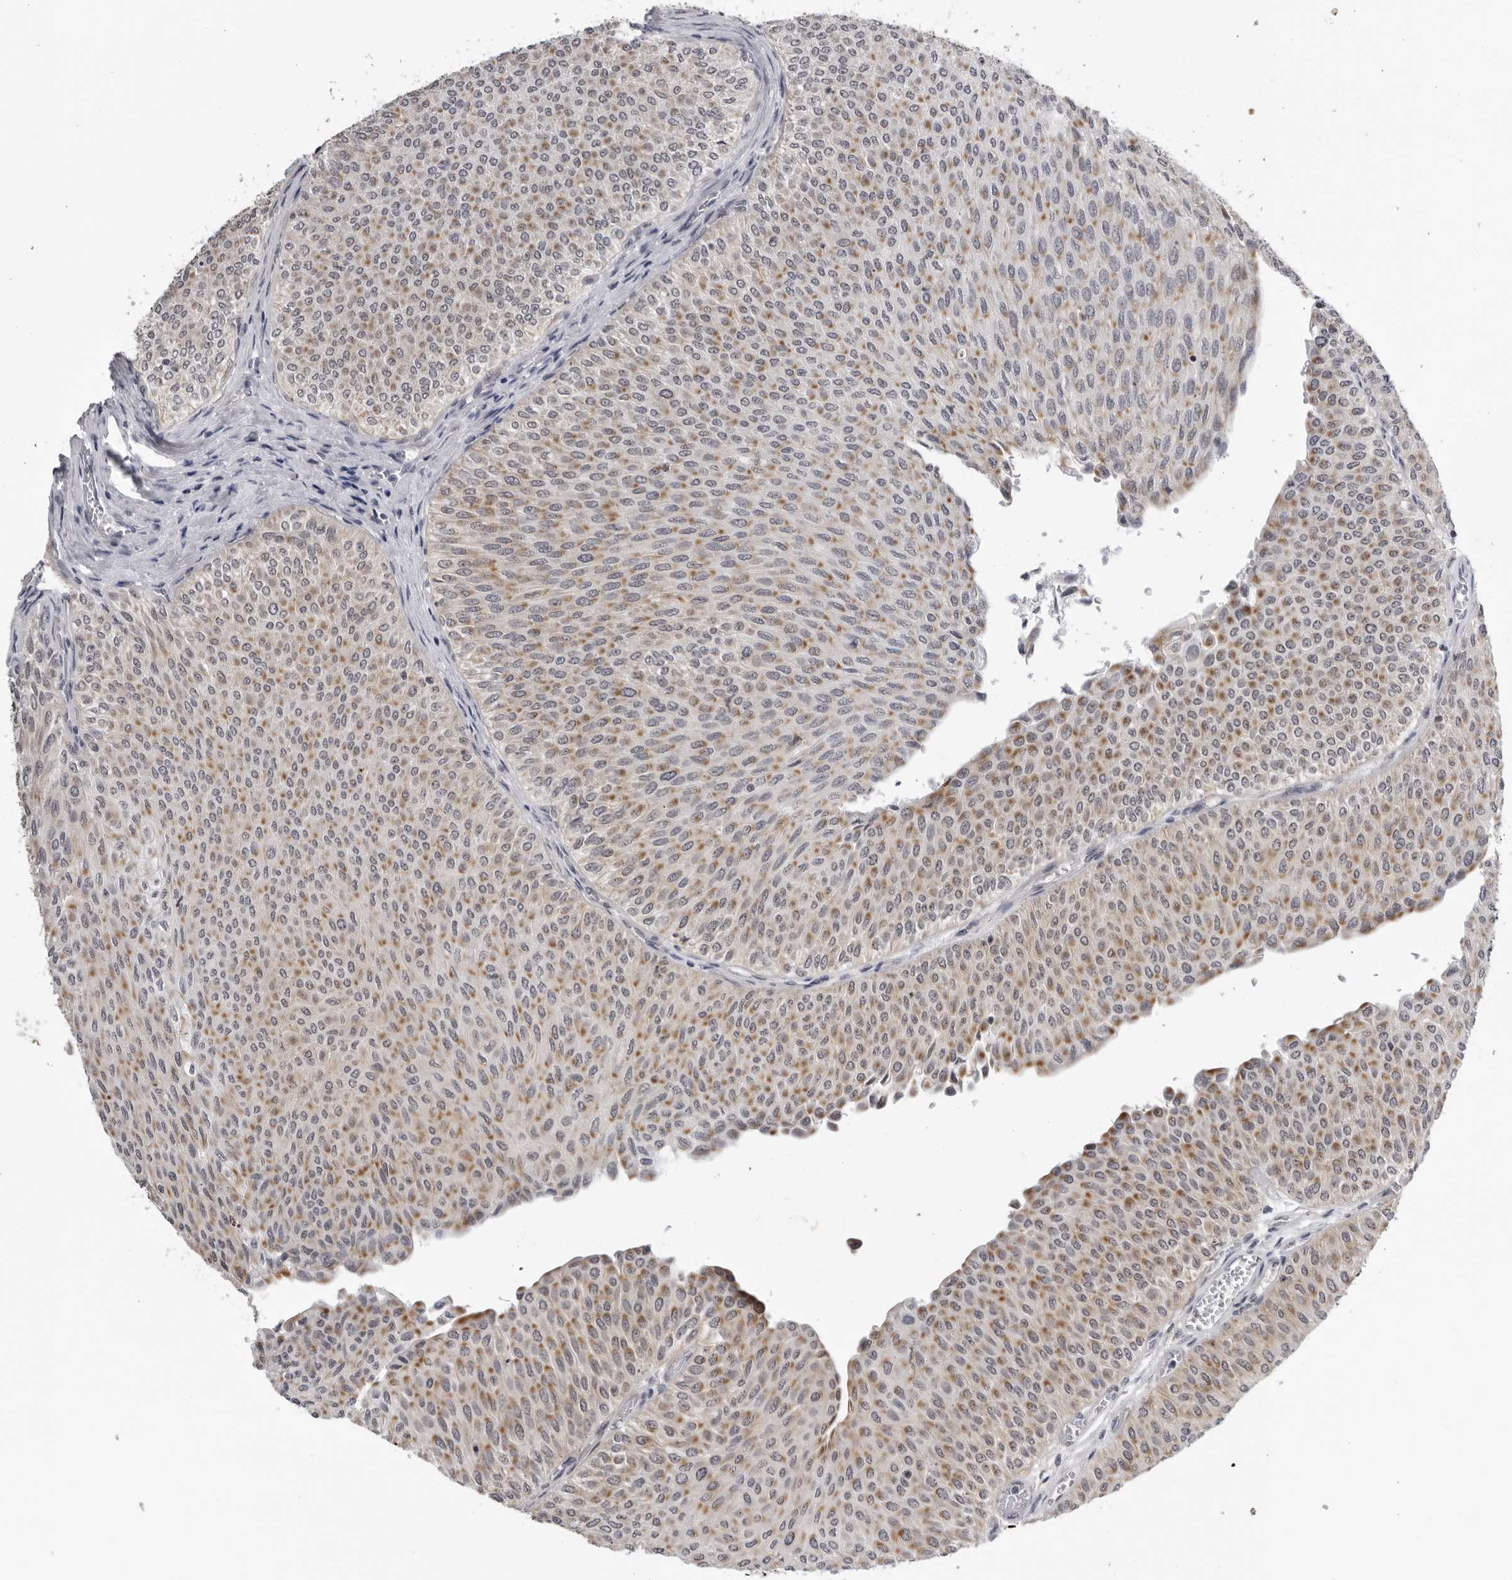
{"staining": {"intensity": "moderate", "quantity": ">75%", "location": "cytoplasmic/membranous"}, "tissue": "urothelial cancer", "cell_type": "Tumor cells", "image_type": "cancer", "snomed": [{"axis": "morphology", "description": "Urothelial carcinoma, Low grade"}, {"axis": "topography", "description": "Urinary bladder"}], "caption": "Immunohistochemistry photomicrograph of human urothelial carcinoma (low-grade) stained for a protein (brown), which demonstrates medium levels of moderate cytoplasmic/membranous expression in about >75% of tumor cells.", "gene": "CPT2", "patient": {"sex": "male", "age": 78}}